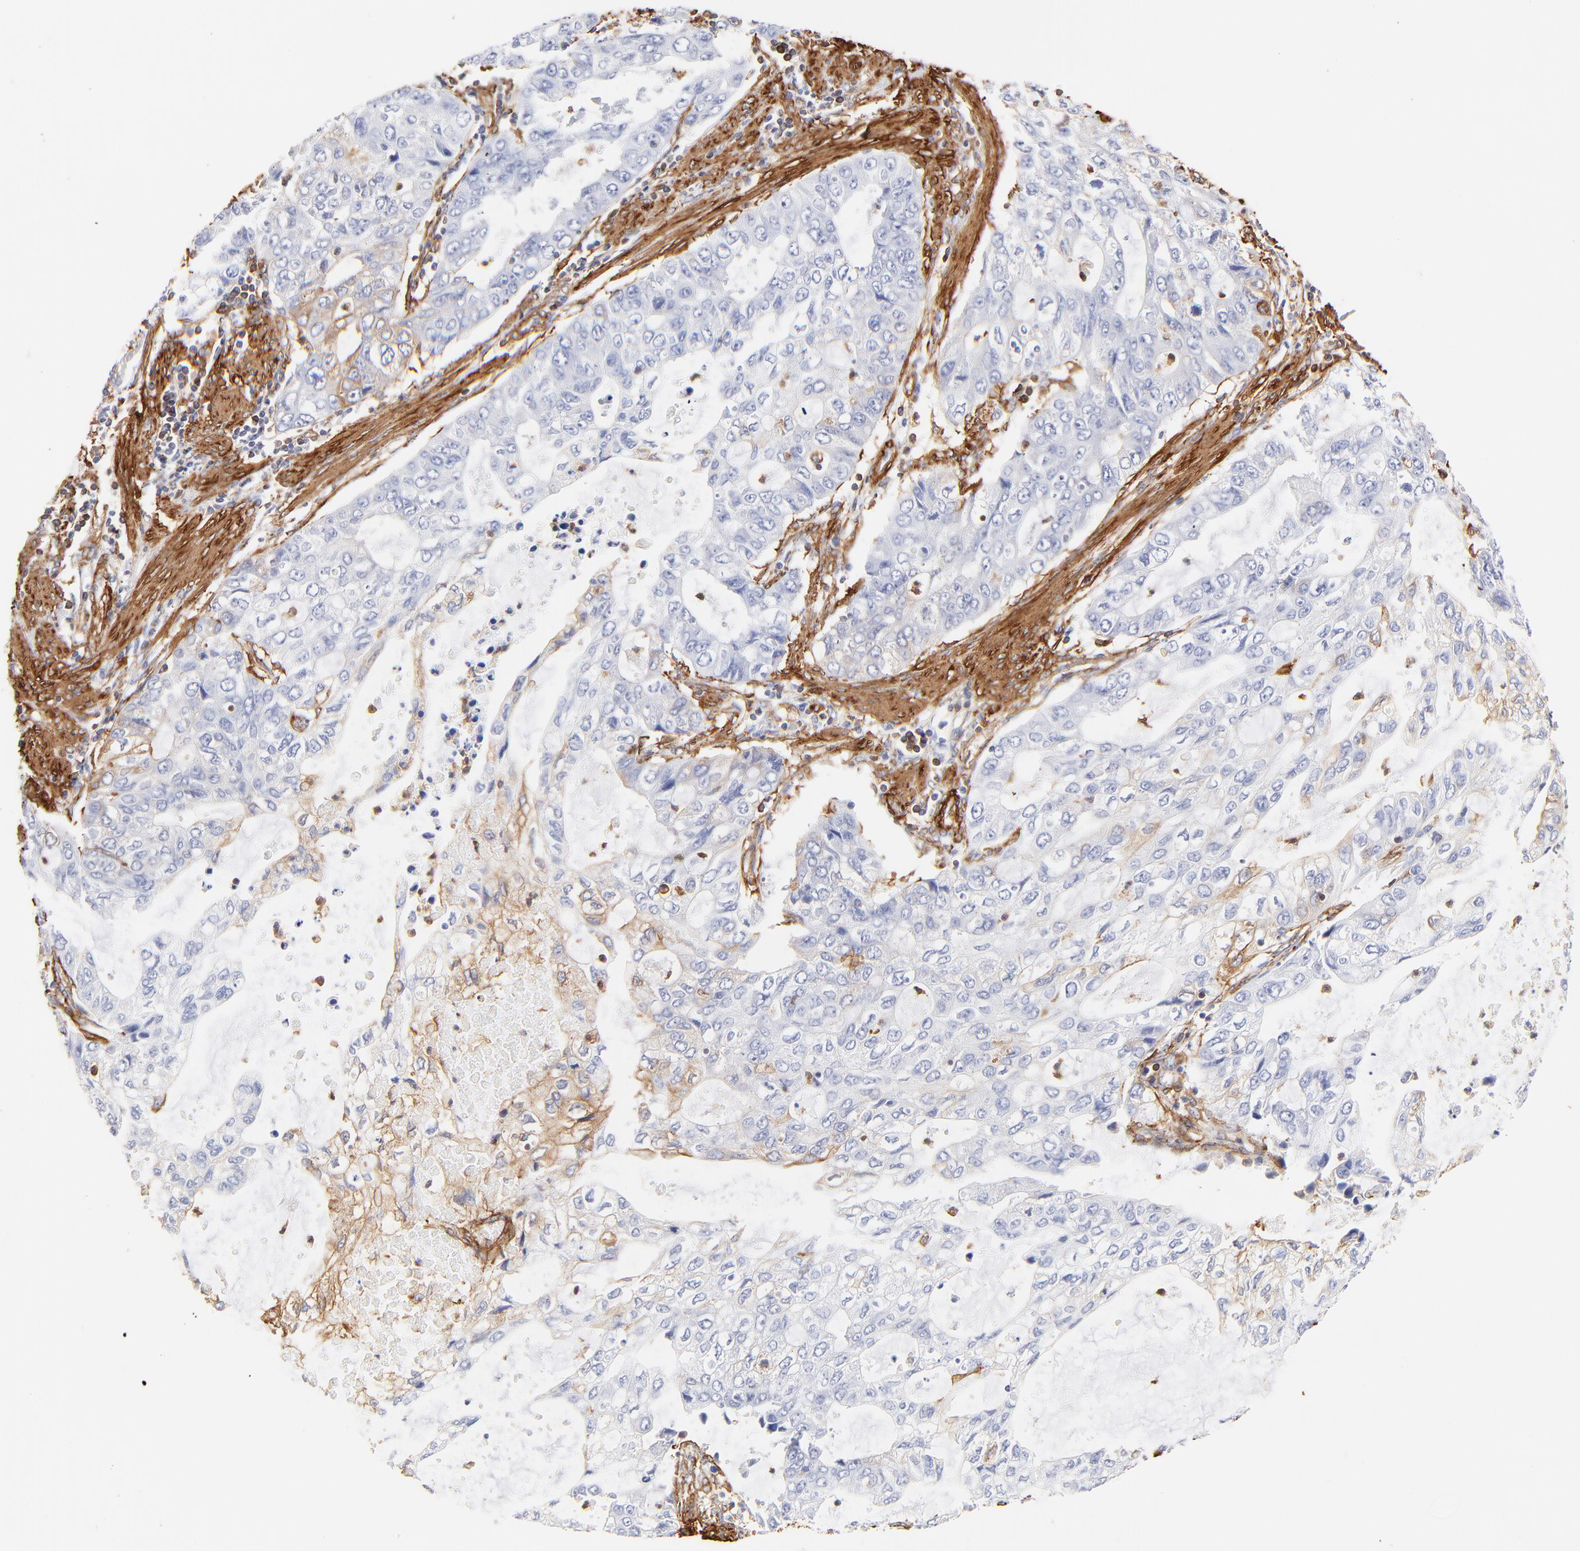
{"staining": {"intensity": "moderate", "quantity": "<25%", "location": "cytoplasmic/membranous"}, "tissue": "stomach cancer", "cell_type": "Tumor cells", "image_type": "cancer", "snomed": [{"axis": "morphology", "description": "Adenocarcinoma, NOS"}, {"axis": "topography", "description": "Stomach, upper"}], "caption": "Stomach cancer (adenocarcinoma) stained for a protein reveals moderate cytoplasmic/membranous positivity in tumor cells. (brown staining indicates protein expression, while blue staining denotes nuclei).", "gene": "FLNA", "patient": {"sex": "female", "age": 52}}